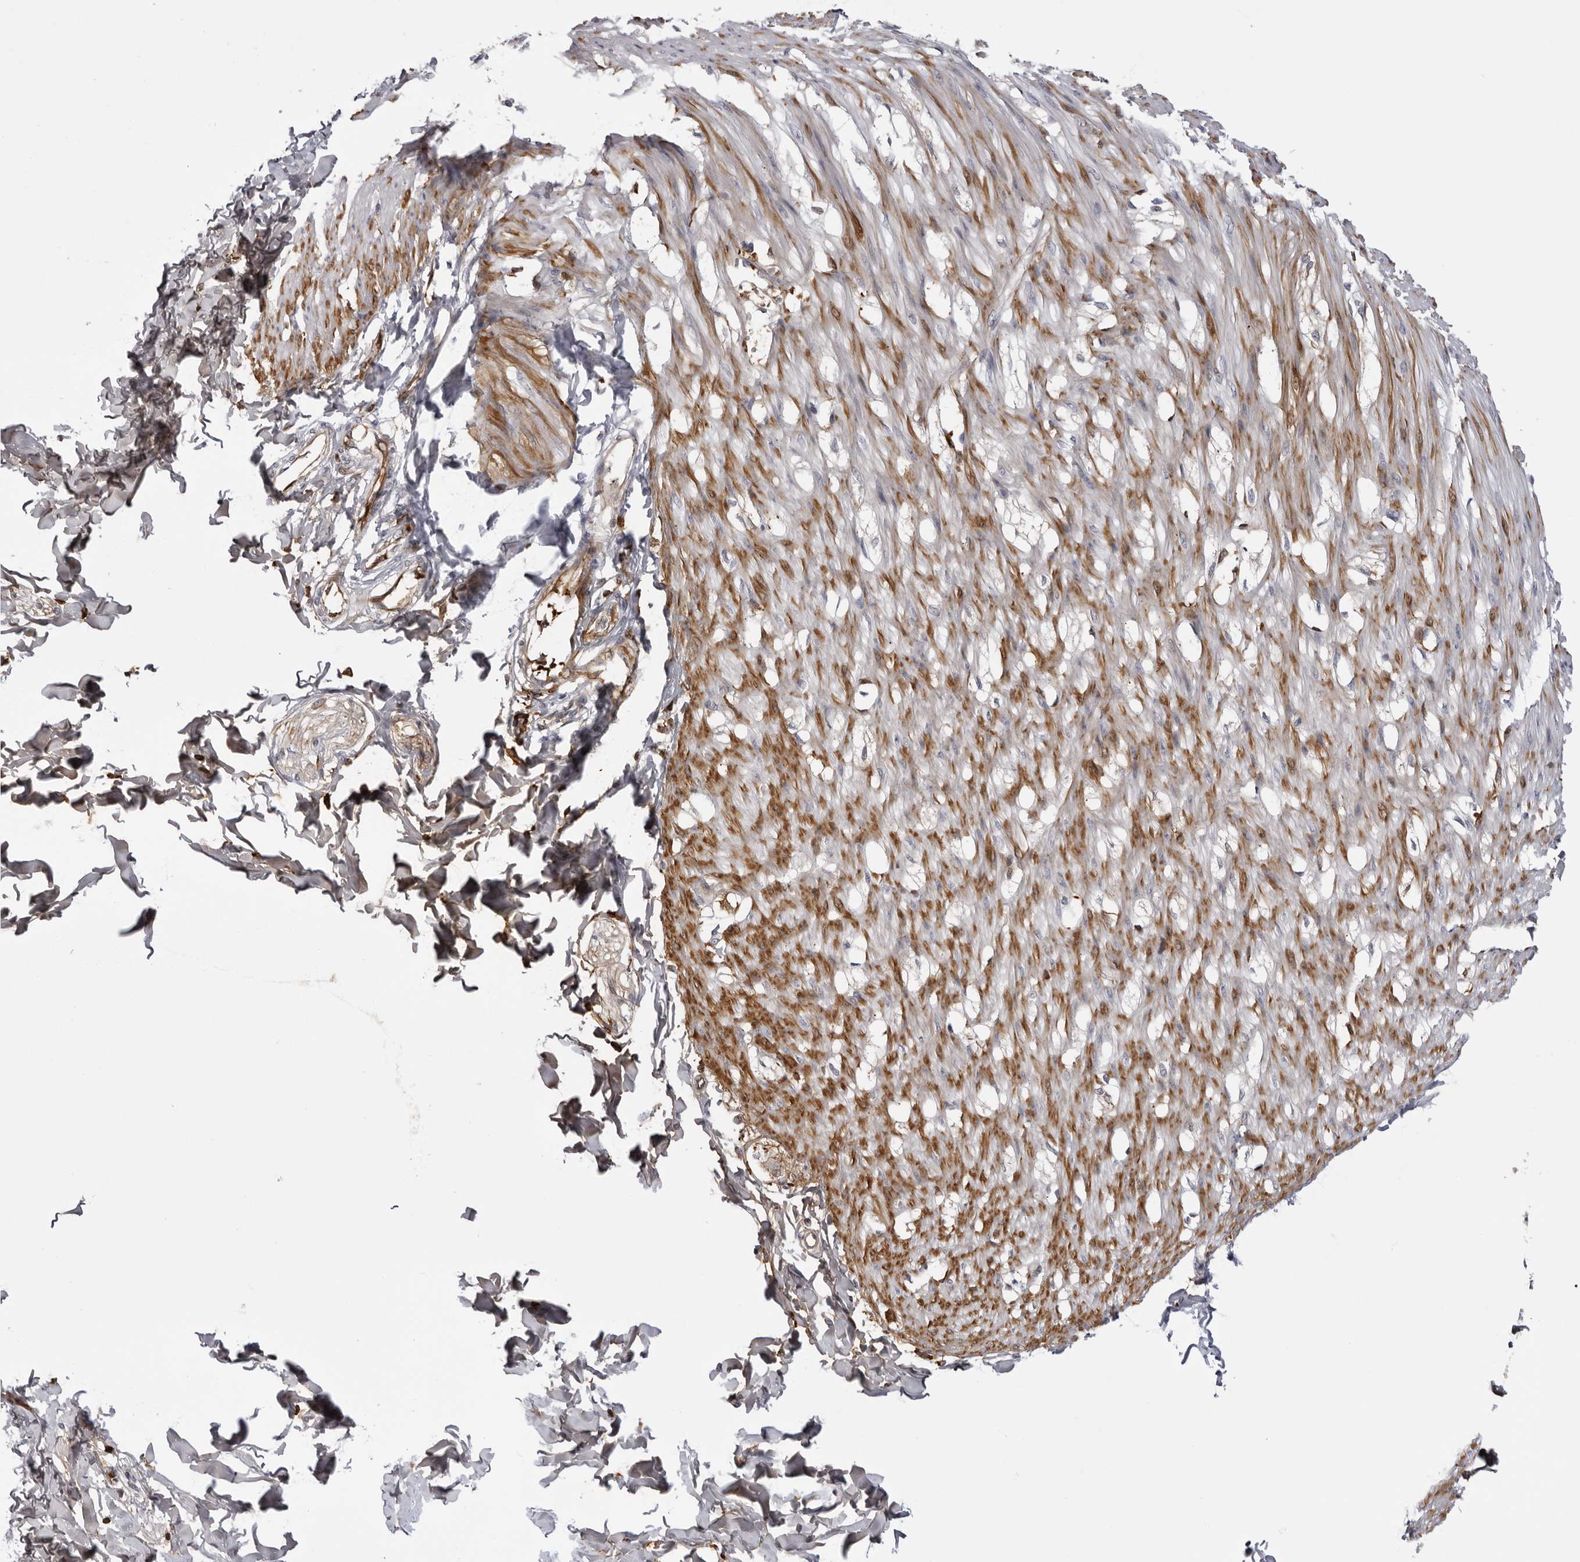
{"staining": {"intensity": "moderate", "quantity": ">75%", "location": "cytoplasmic/membranous"}, "tissue": "smooth muscle", "cell_type": "Smooth muscle cells", "image_type": "normal", "snomed": [{"axis": "morphology", "description": "Normal tissue, NOS"}, {"axis": "morphology", "description": "Adenocarcinoma, NOS"}, {"axis": "topography", "description": "Smooth muscle"}, {"axis": "topography", "description": "Colon"}], "caption": "Smooth muscle stained with DAB immunohistochemistry (IHC) reveals medium levels of moderate cytoplasmic/membranous positivity in approximately >75% of smooth muscle cells. Nuclei are stained in blue.", "gene": "PLEKHF2", "patient": {"sex": "male", "age": 14}}